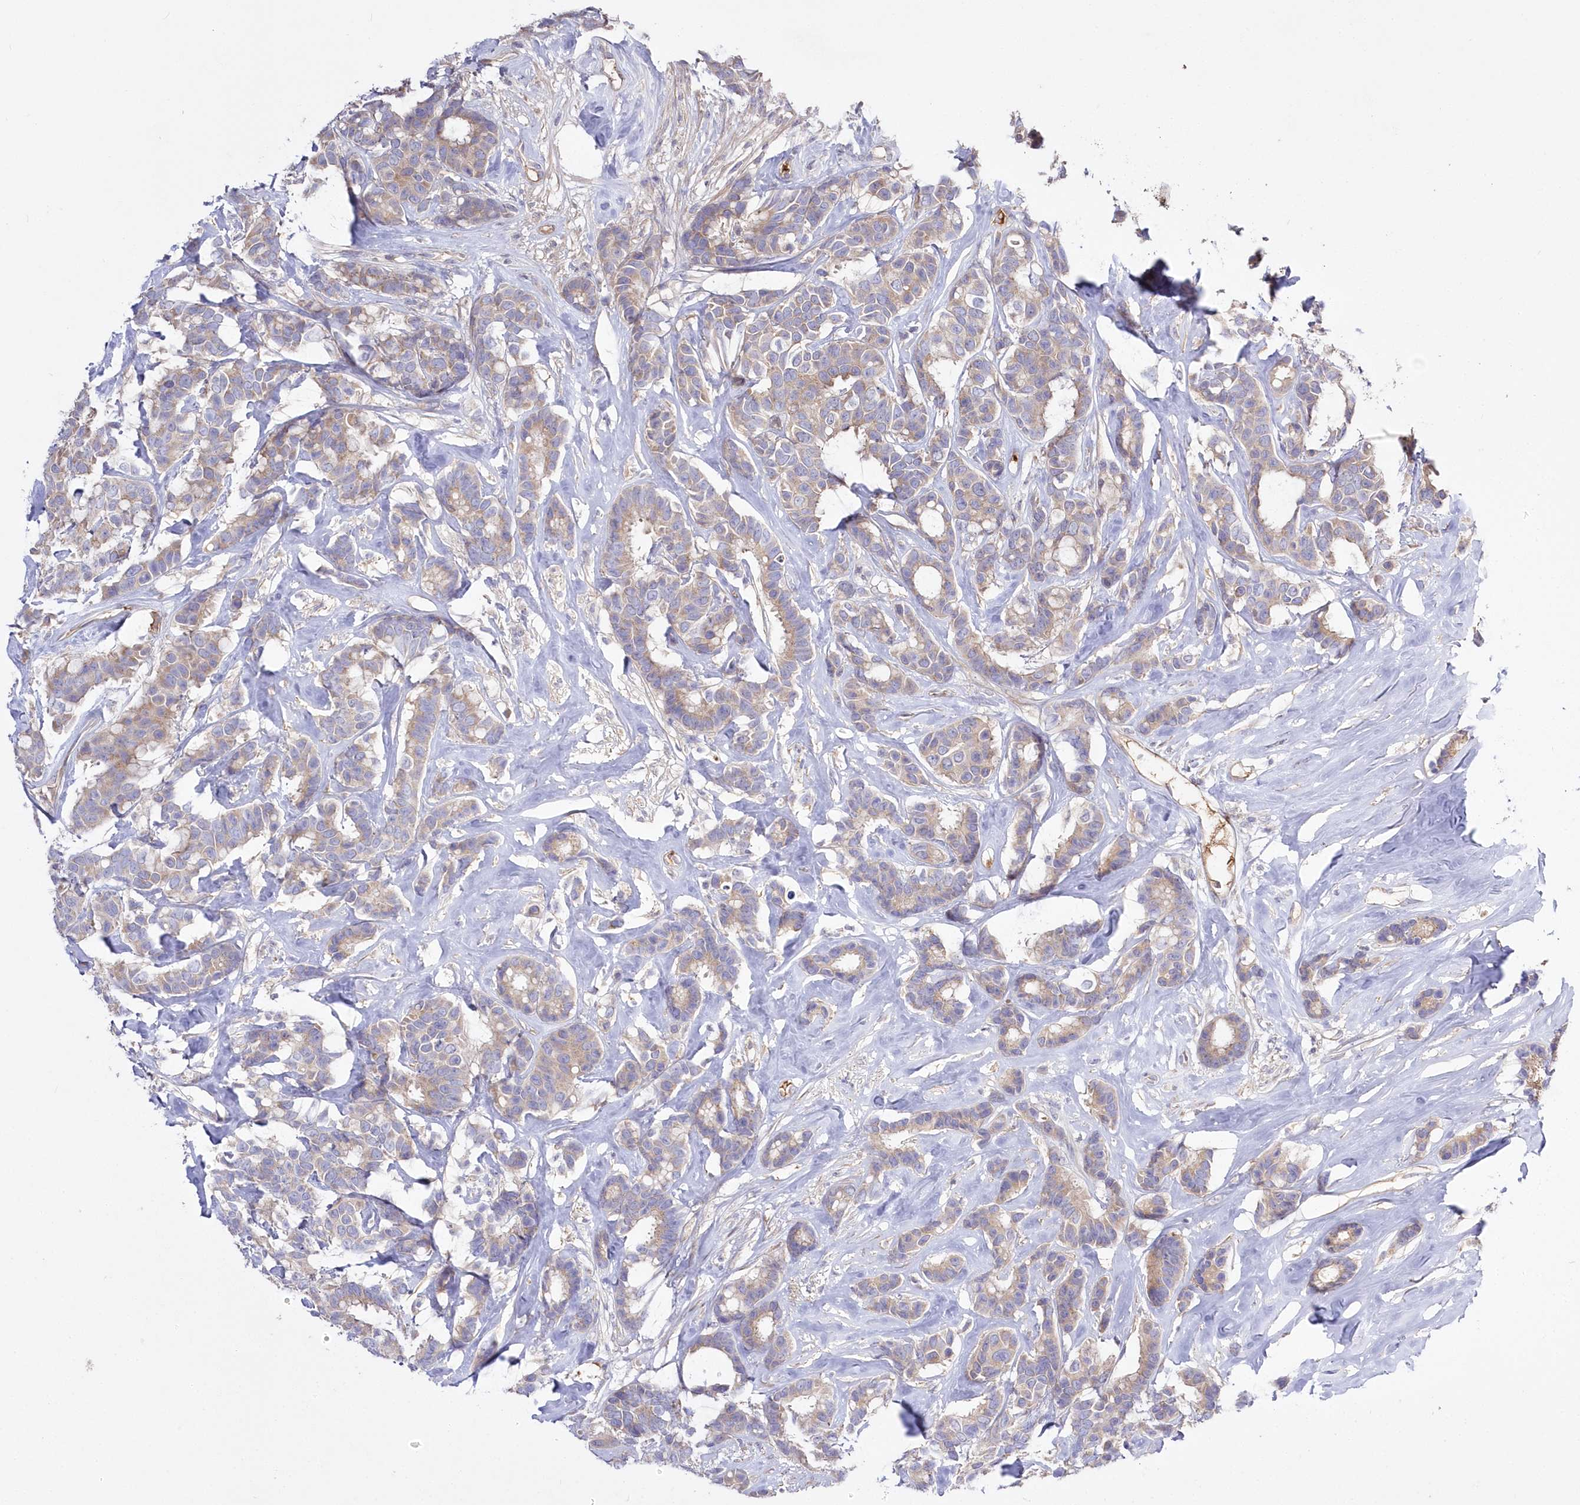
{"staining": {"intensity": "weak", "quantity": ">75%", "location": "cytoplasmic/membranous"}, "tissue": "breast cancer", "cell_type": "Tumor cells", "image_type": "cancer", "snomed": [{"axis": "morphology", "description": "Duct carcinoma"}, {"axis": "topography", "description": "Breast"}], "caption": "Immunohistochemistry (IHC) photomicrograph of human breast cancer (intraductal carcinoma) stained for a protein (brown), which shows low levels of weak cytoplasmic/membranous staining in approximately >75% of tumor cells.", "gene": "WBP1L", "patient": {"sex": "female", "age": 87}}